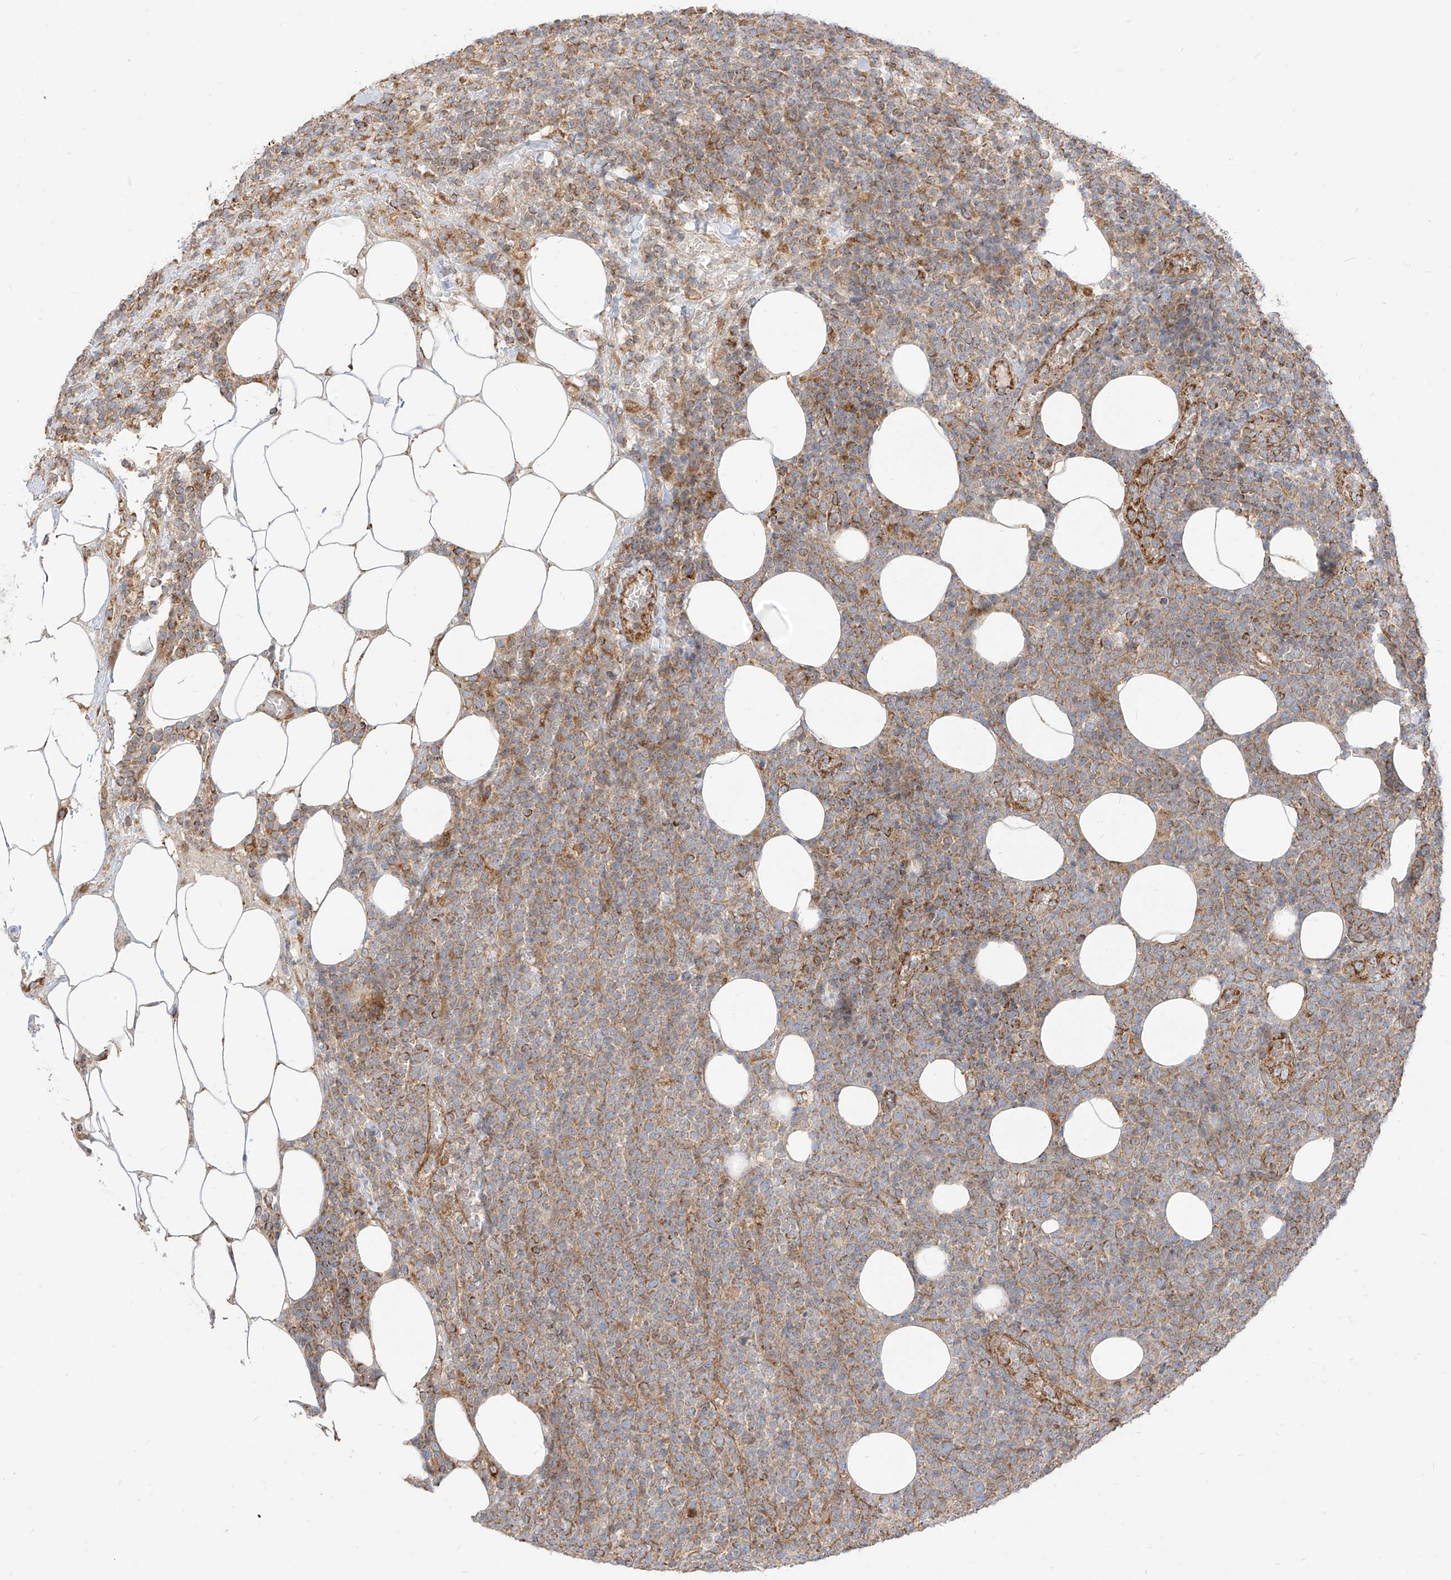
{"staining": {"intensity": "moderate", "quantity": "25%-75%", "location": "cytoplasmic/membranous"}, "tissue": "lymphoma", "cell_type": "Tumor cells", "image_type": "cancer", "snomed": [{"axis": "morphology", "description": "Malignant lymphoma, non-Hodgkin's type, High grade"}, {"axis": "topography", "description": "Lymph node"}], "caption": "Lymphoma stained with immunohistochemistry (IHC) shows moderate cytoplasmic/membranous expression in approximately 25%-75% of tumor cells. The staining is performed using DAB (3,3'-diaminobenzidine) brown chromogen to label protein expression. The nuclei are counter-stained blue using hematoxylin.", "gene": "PLCL1", "patient": {"sex": "male", "age": 61}}